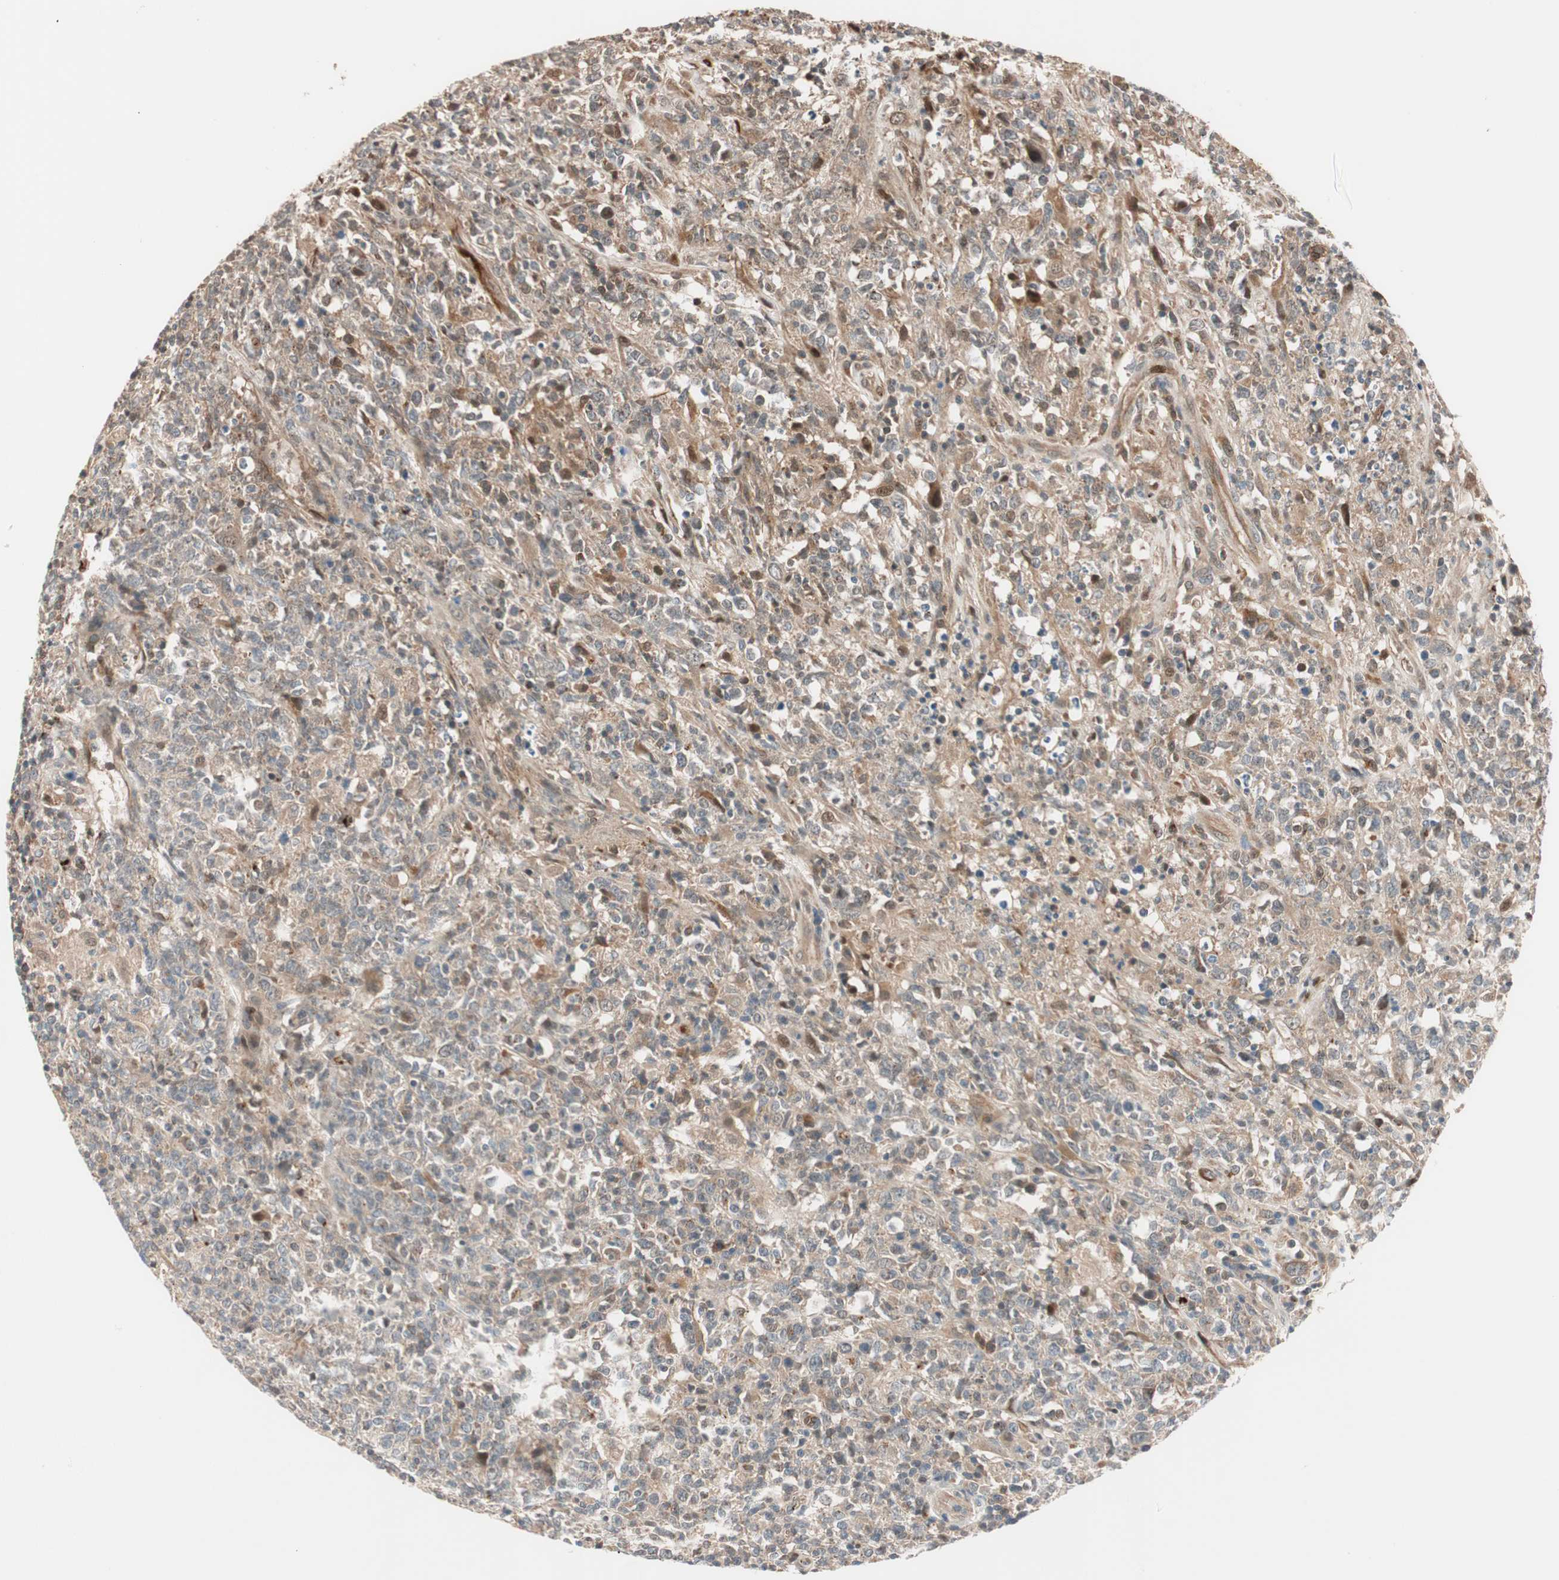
{"staining": {"intensity": "weak", "quantity": ">75%", "location": "cytoplasmic/membranous"}, "tissue": "lymphoma", "cell_type": "Tumor cells", "image_type": "cancer", "snomed": [{"axis": "morphology", "description": "Malignant lymphoma, non-Hodgkin's type, High grade"}, {"axis": "topography", "description": "Lymph node"}], "caption": "DAB immunohistochemical staining of lymphoma shows weak cytoplasmic/membranous protein expression in approximately >75% of tumor cells.", "gene": "PIK3R3", "patient": {"sex": "female", "age": 84}}